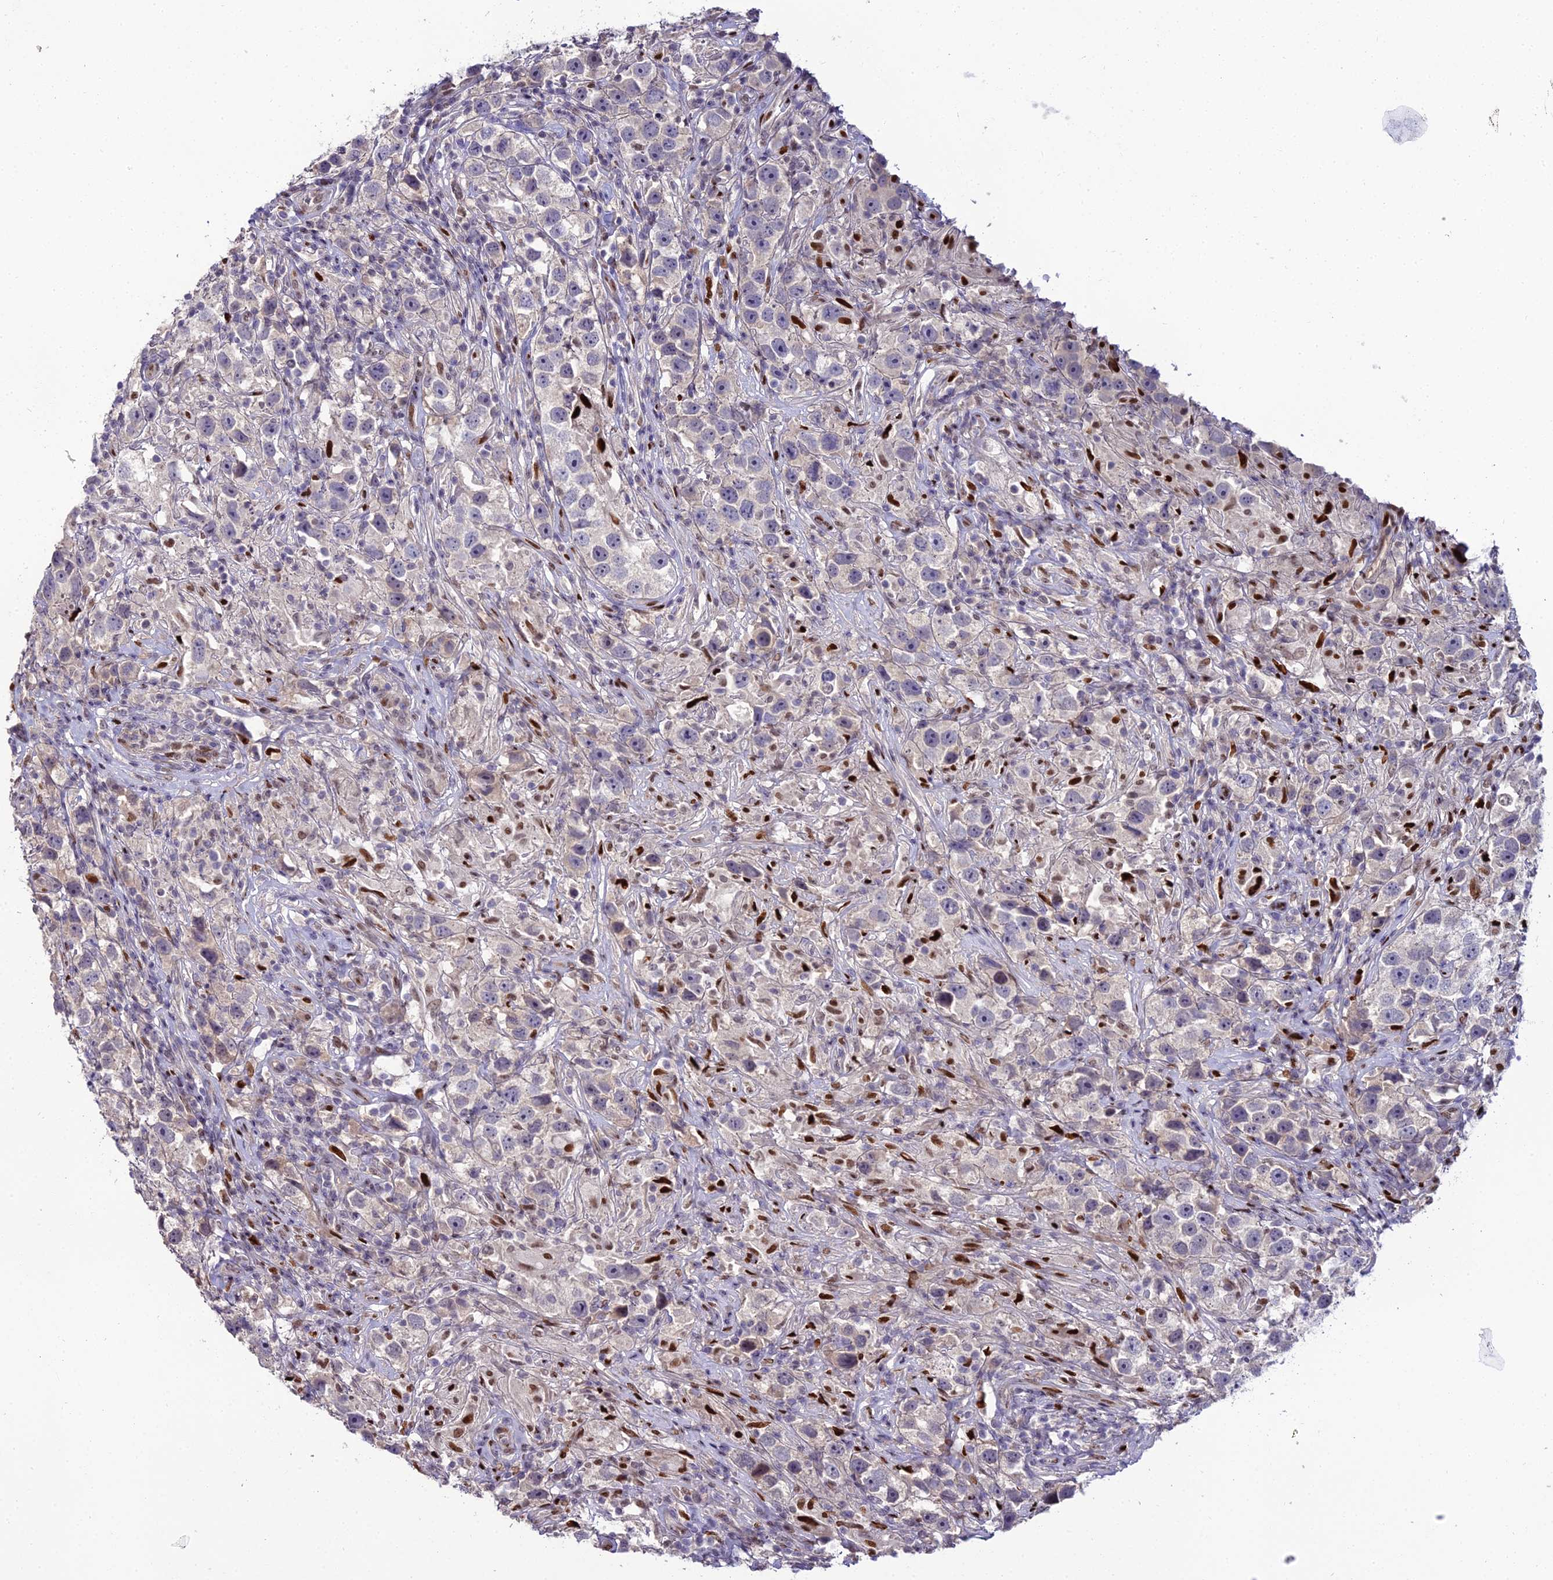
{"staining": {"intensity": "negative", "quantity": "none", "location": "none"}, "tissue": "testis cancer", "cell_type": "Tumor cells", "image_type": "cancer", "snomed": [{"axis": "morphology", "description": "Seminoma, NOS"}, {"axis": "topography", "description": "Testis"}], "caption": "This micrograph is of testis seminoma stained with immunohistochemistry (IHC) to label a protein in brown with the nuclei are counter-stained blue. There is no staining in tumor cells.", "gene": "ZNF707", "patient": {"sex": "male", "age": 49}}